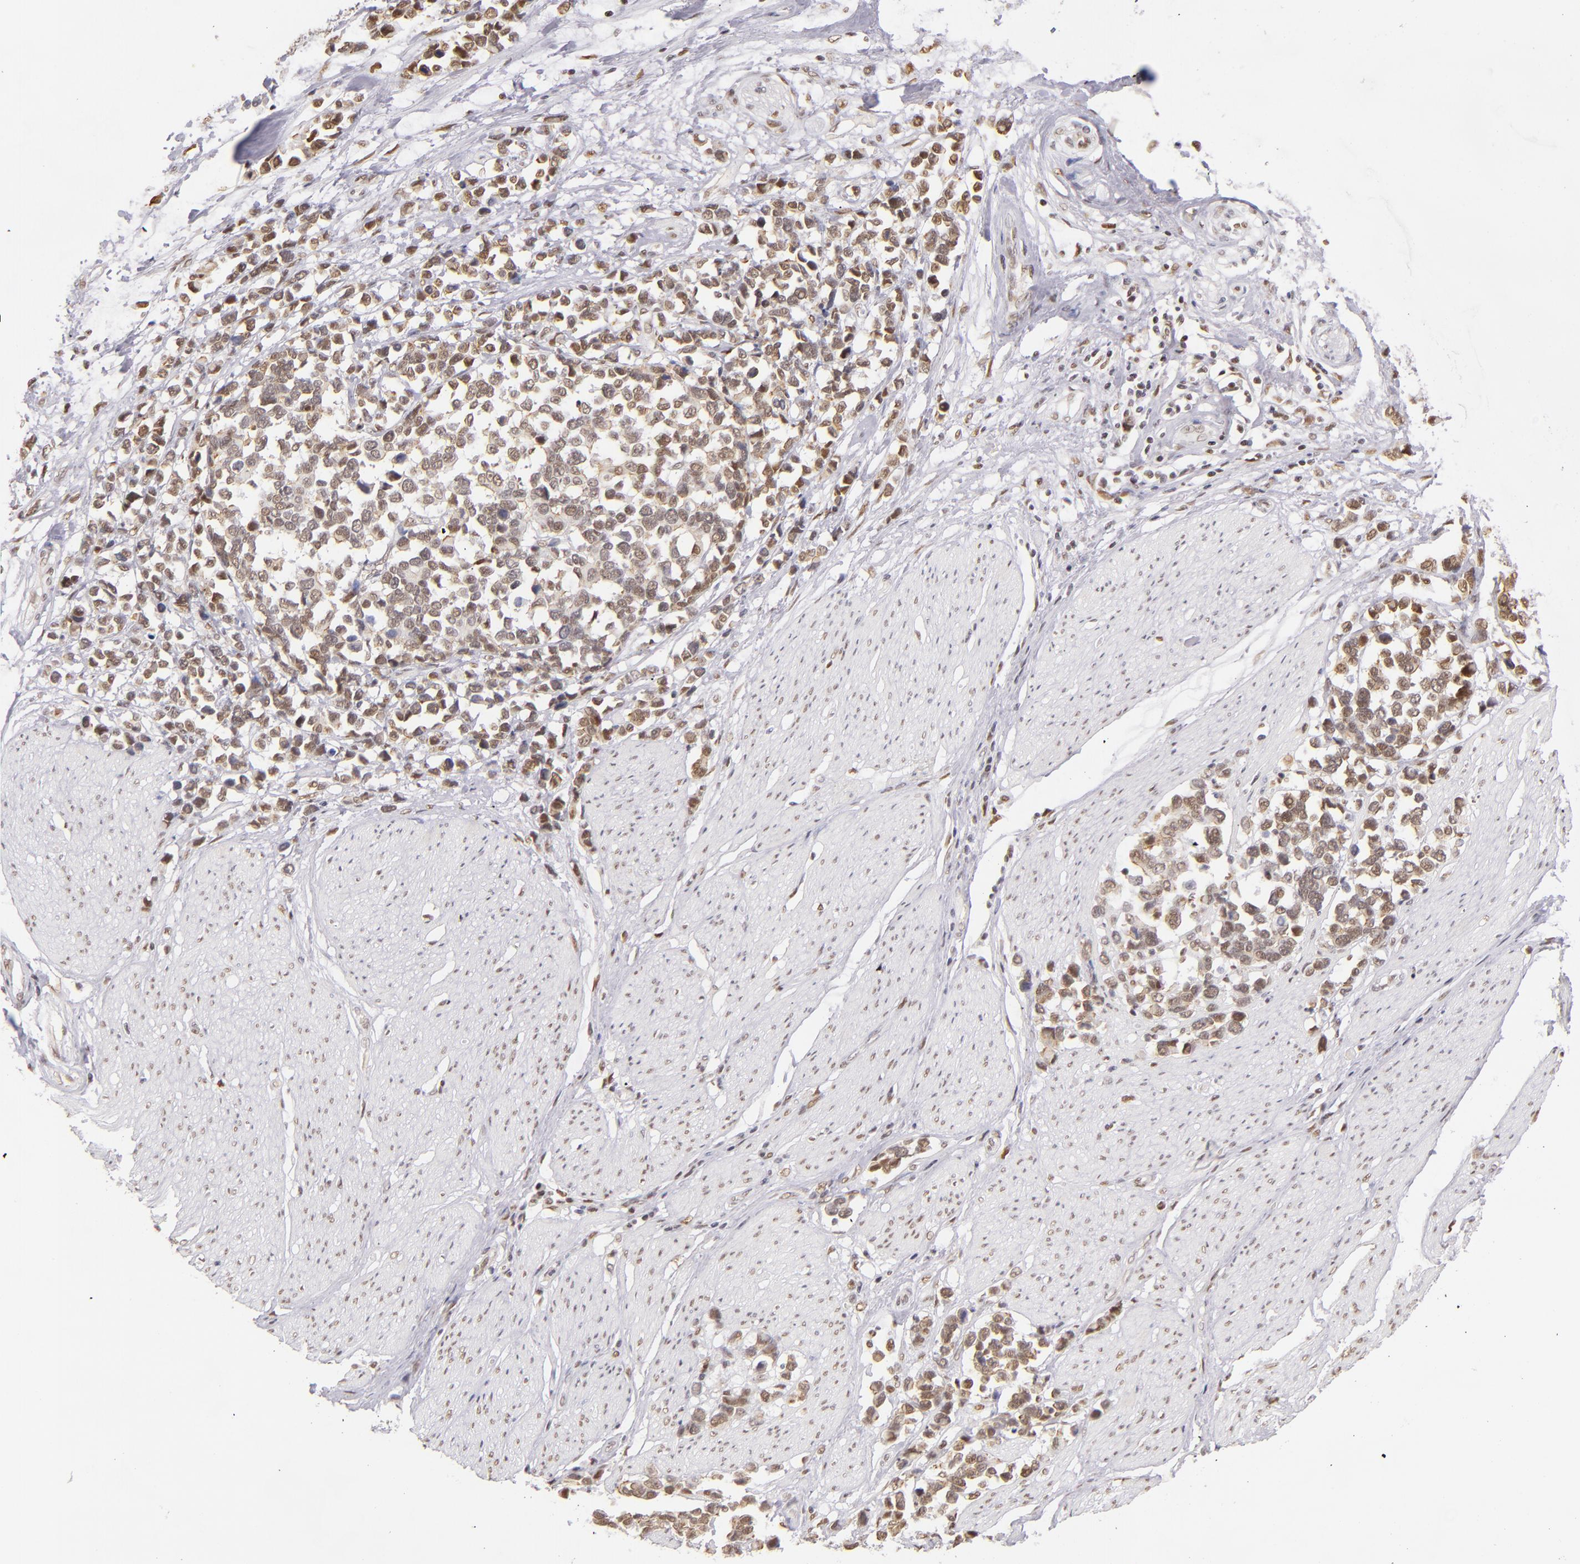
{"staining": {"intensity": "moderate", "quantity": ">75%", "location": "nuclear"}, "tissue": "stomach cancer", "cell_type": "Tumor cells", "image_type": "cancer", "snomed": [{"axis": "morphology", "description": "Adenocarcinoma, NOS"}, {"axis": "topography", "description": "Stomach, upper"}], "caption": "Stomach cancer stained with a brown dye demonstrates moderate nuclear positive positivity in about >75% of tumor cells.", "gene": "NCOR2", "patient": {"sex": "male", "age": 71}}